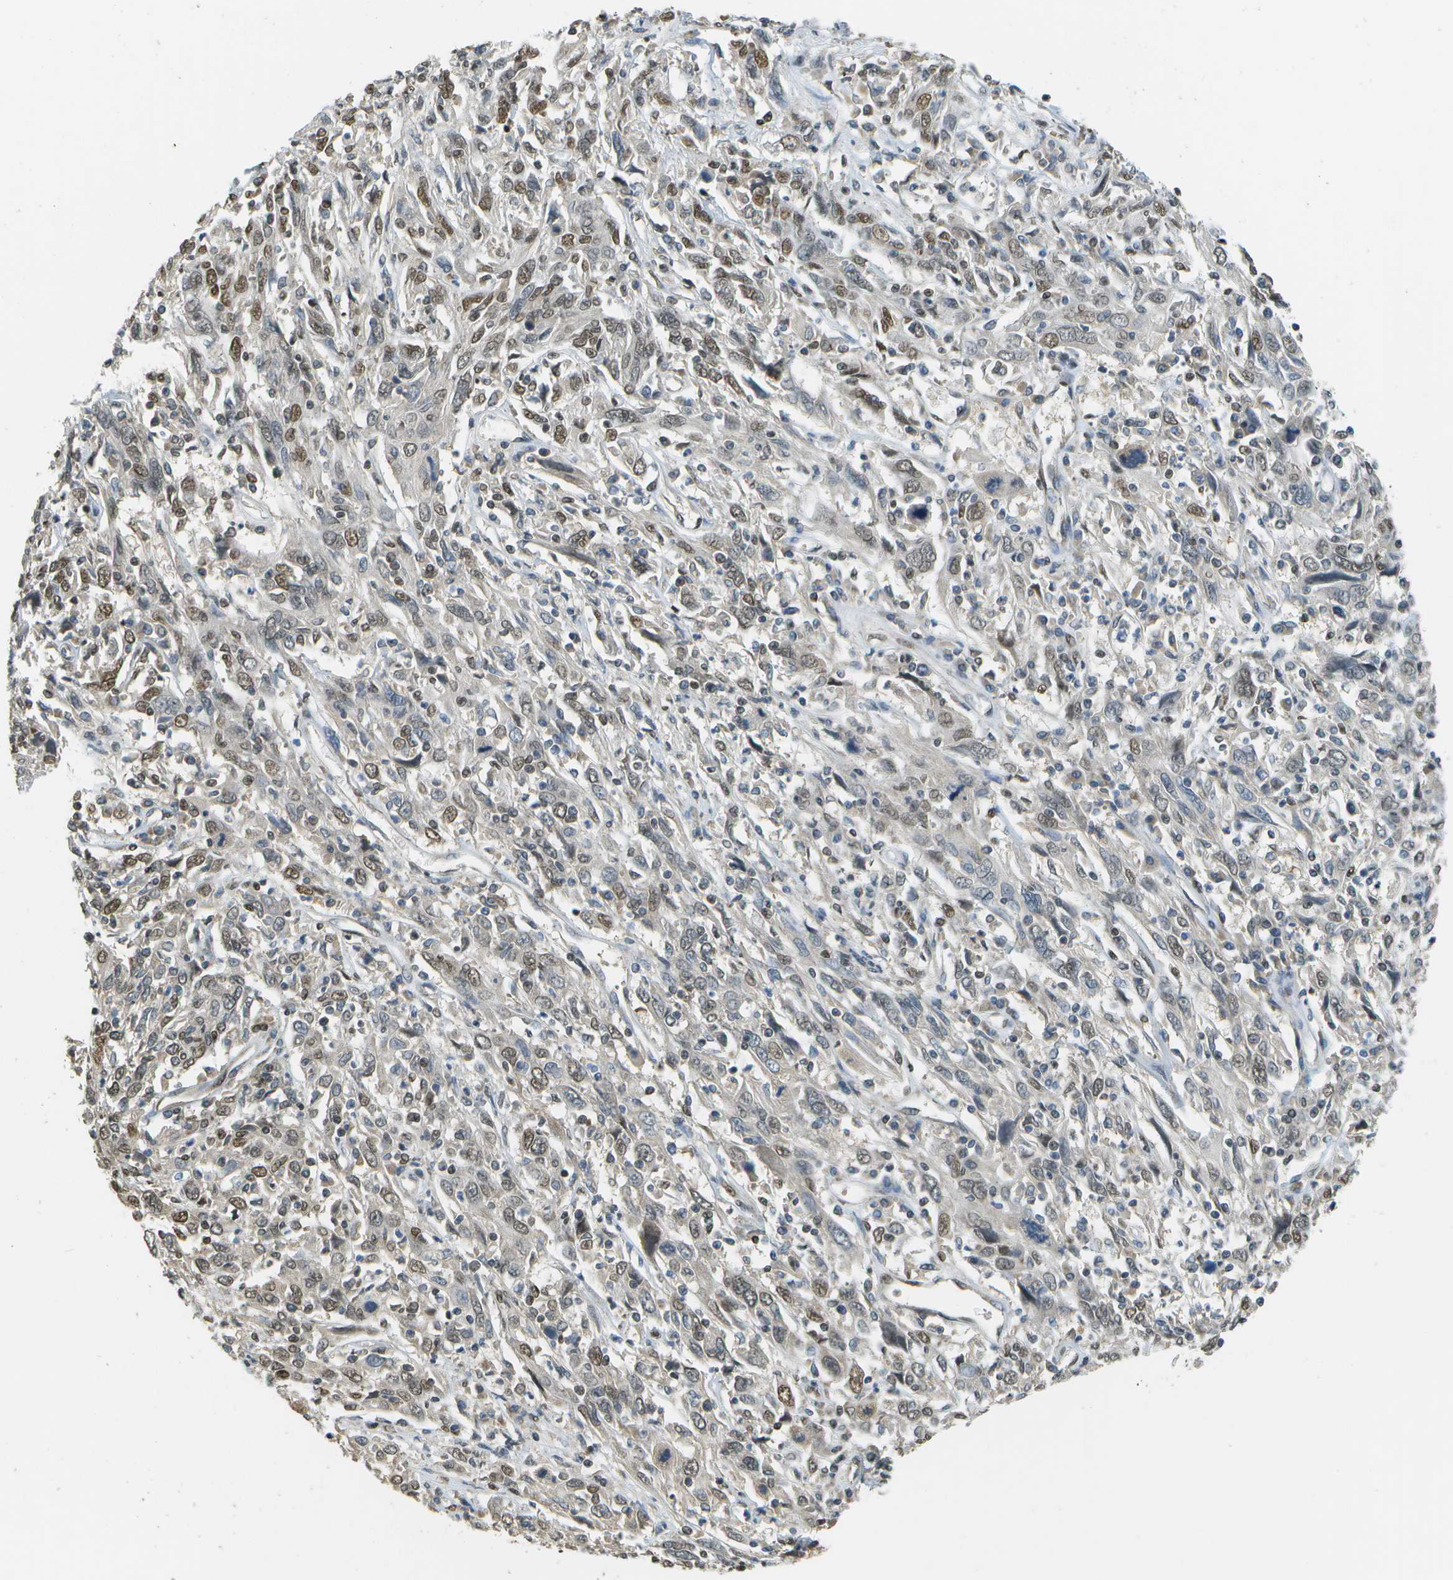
{"staining": {"intensity": "moderate", "quantity": ">75%", "location": "nuclear"}, "tissue": "cervical cancer", "cell_type": "Tumor cells", "image_type": "cancer", "snomed": [{"axis": "morphology", "description": "Squamous cell carcinoma, NOS"}, {"axis": "topography", "description": "Cervix"}], "caption": "An image of cervical cancer (squamous cell carcinoma) stained for a protein reveals moderate nuclear brown staining in tumor cells. The protein is shown in brown color, while the nuclei are stained blue.", "gene": "ABL2", "patient": {"sex": "female", "age": 46}}